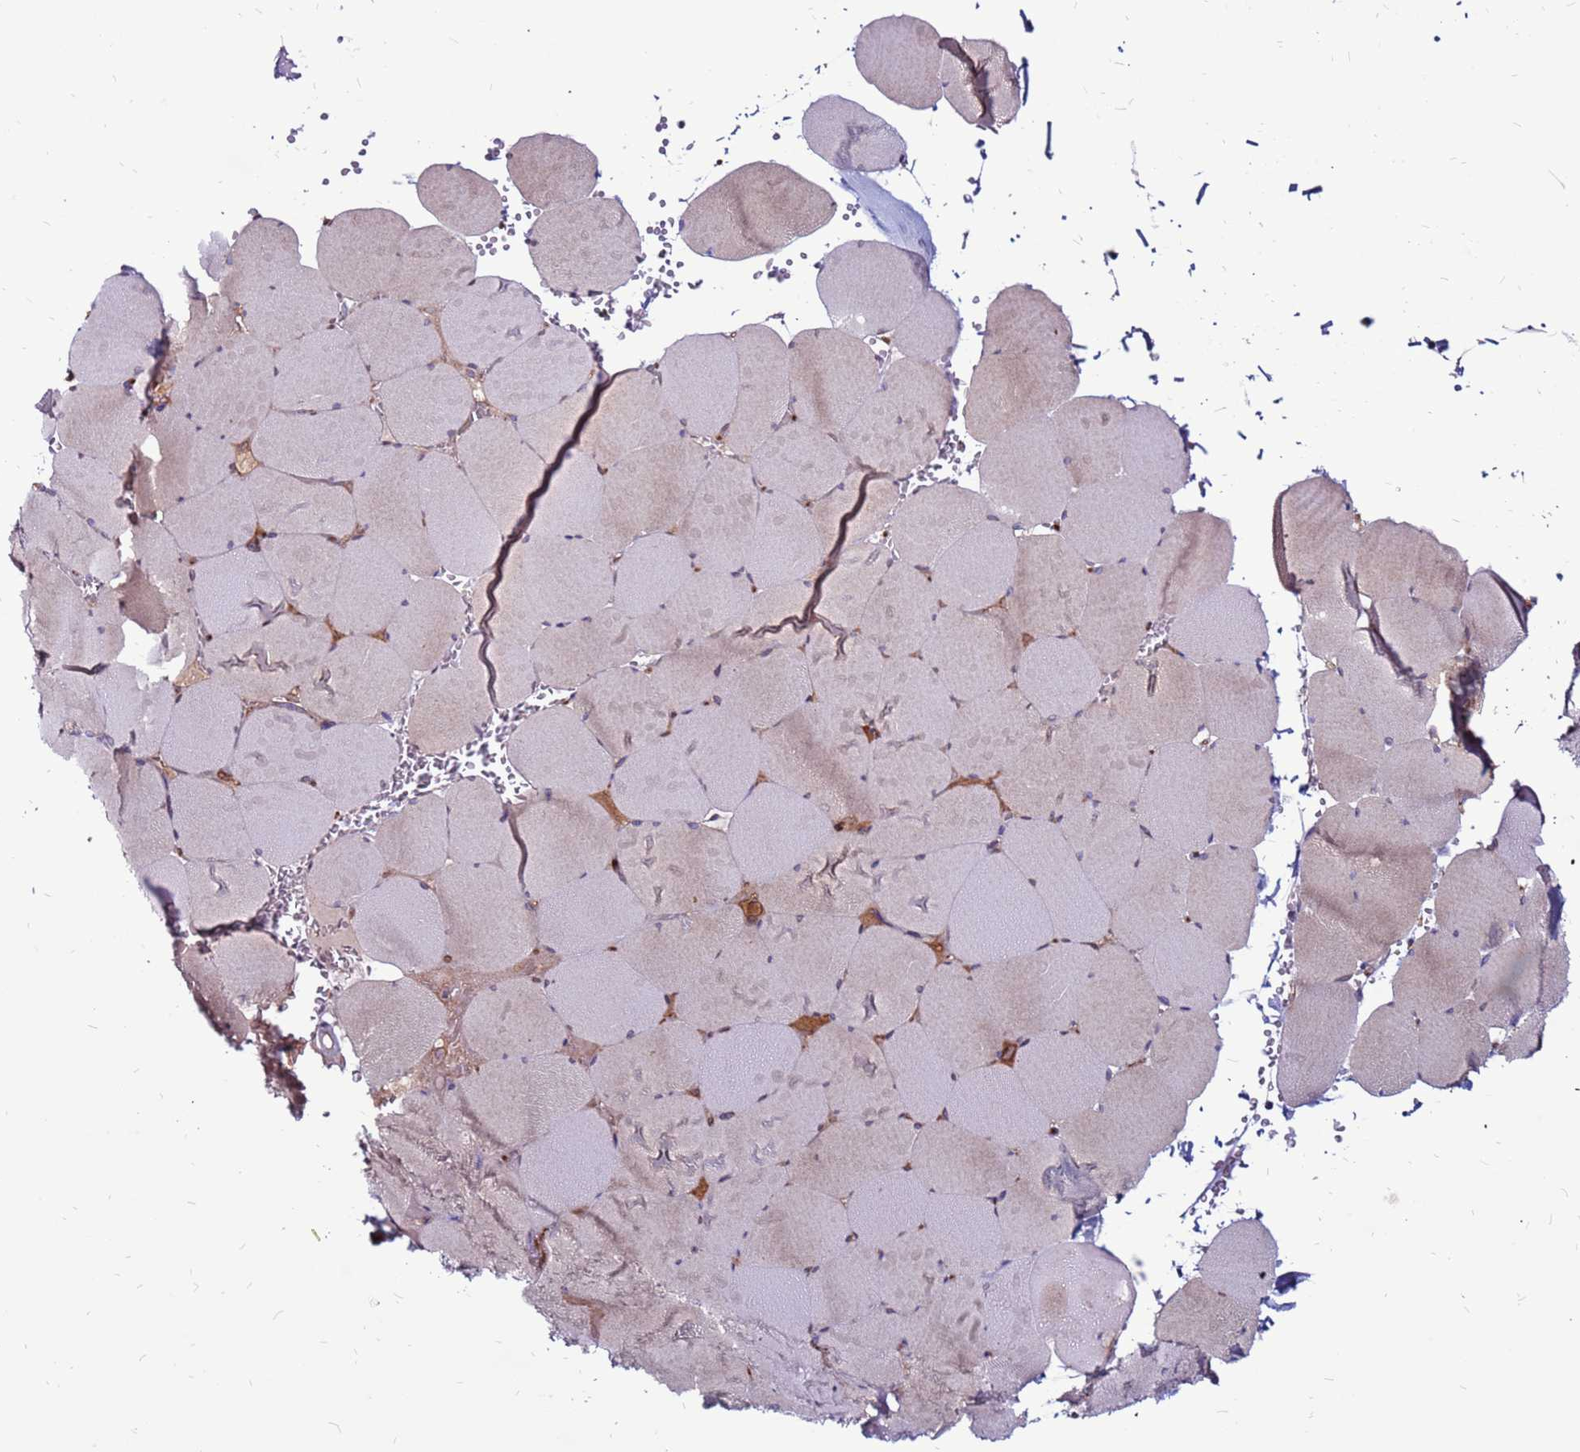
{"staining": {"intensity": "moderate", "quantity": "<25%", "location": "nuclear"}, "tissue": "skeletal muscle", "cell_type": "Myocytes", "image_type": "normal", "snomed": [{"axis": "morphology", "description": "Normal tissue, NOS"}, {"axis": "topography", "description": "Skeletal muscle"}, {"axis": "topography", "description": "Head-Neck"}], "caption": "DAB (3,3'-diaminobenzidine) immunohistochemical staining of unremarkable skeletal muscle demonstrates moderate nuclear protein staining in approximately <25% of myocytes. Nuclei are stained in blue.", "gene": "CCDC71", "patient": {"sex": "male", "age": 66}}